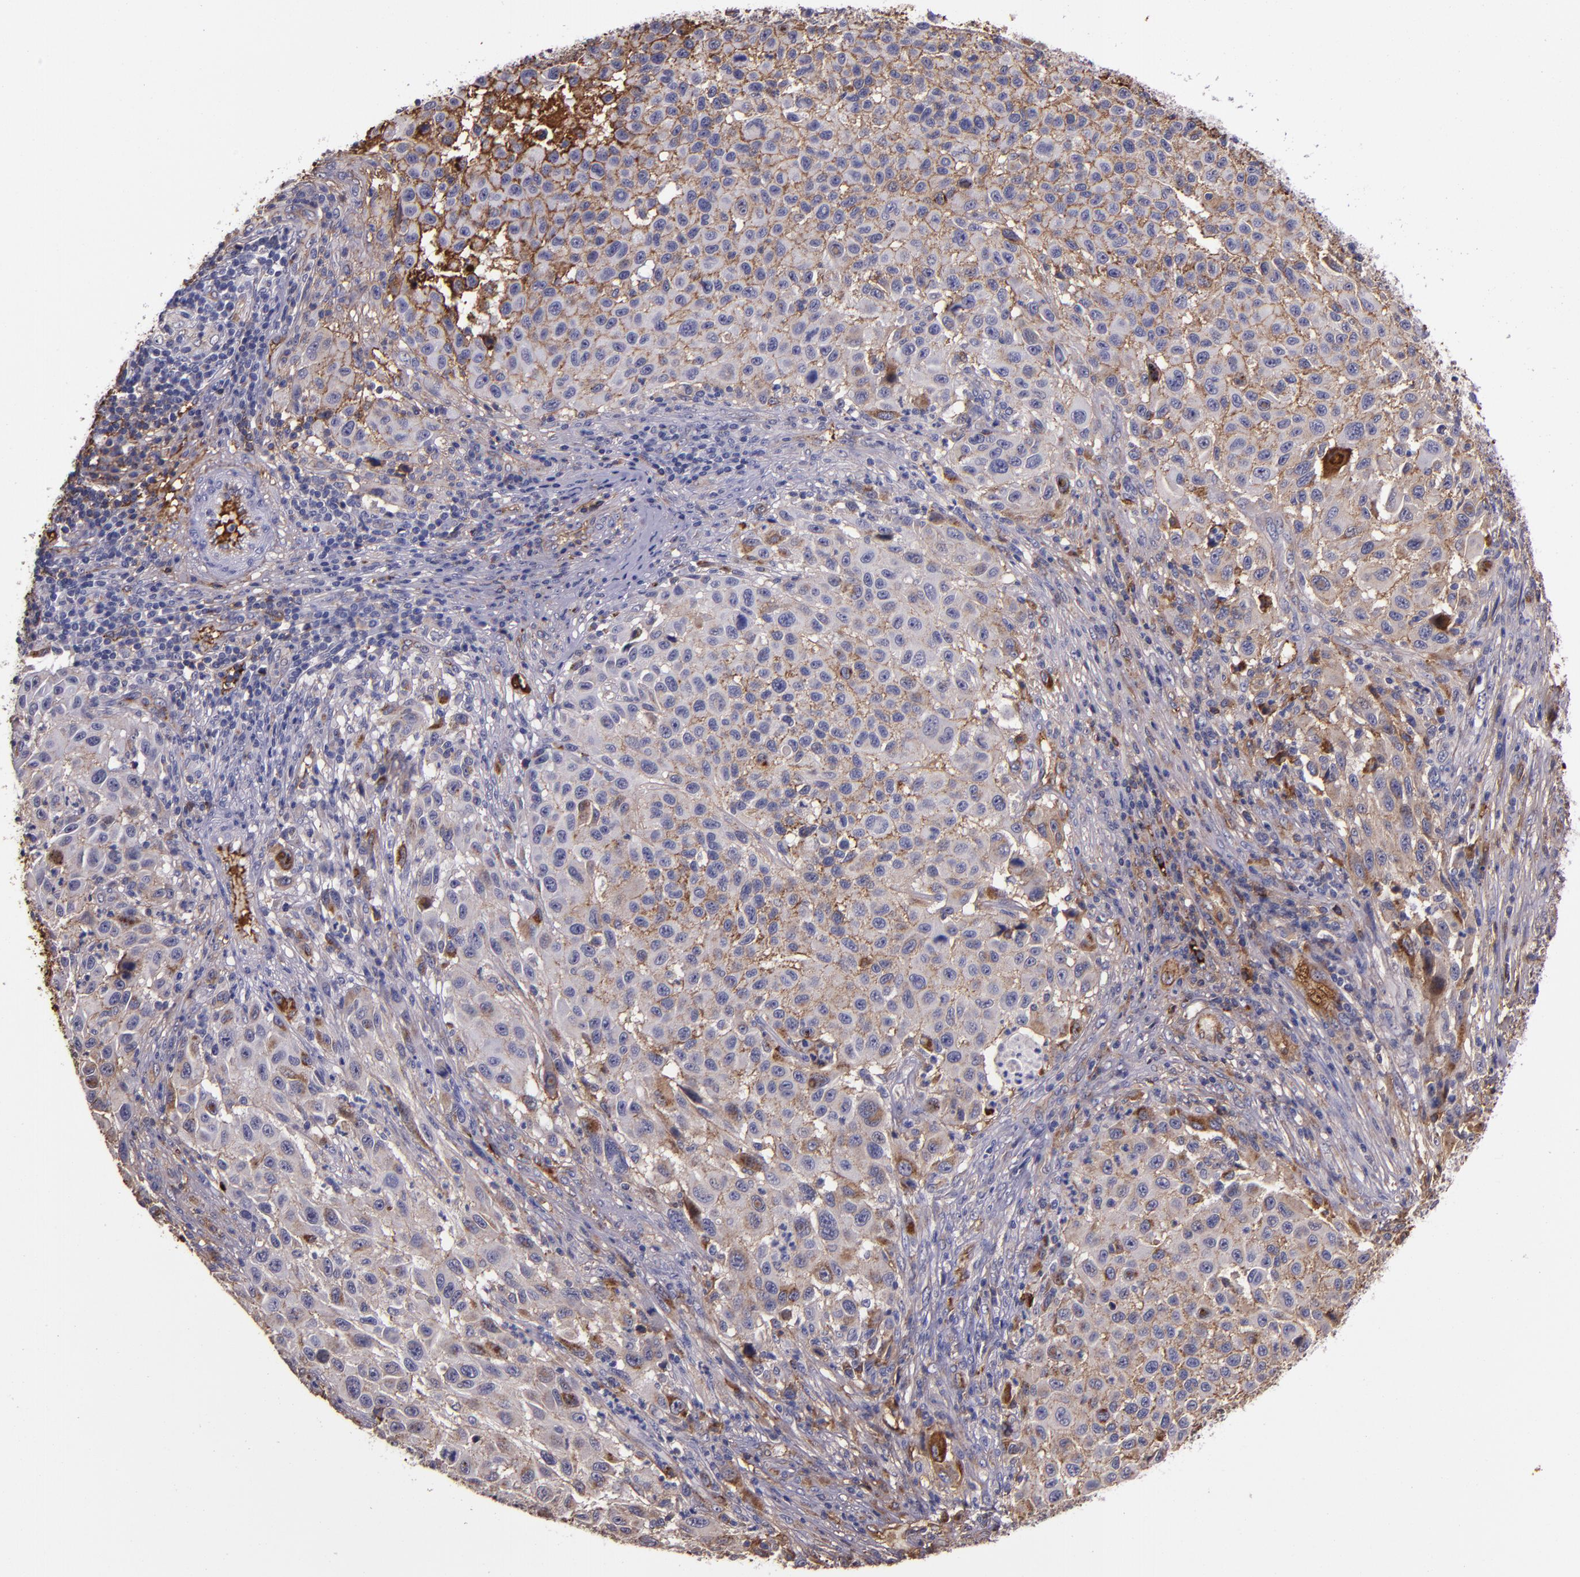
{"staining": {"intensity": "weak", "quantity": ">75%", "location": "cytoplasmic/membranous"}, "tissue": "melanoma", "cell_type": "Tumor cells", "image_type": "cancer", "snomed": [{"axis": "morphology", "description": "Malignant melanoma, Metastatic site"}, {"axis": "topography", "description": "Lymph node"}], "caption": "The micrograph shows immunohistochemical staining of melanoma. There is weak cytoplasmic/membranous positivity is appreciated in approximately >75% of tumor cells.", "gene": "A2M", "patient": {"sex": "male", "age": 61}}